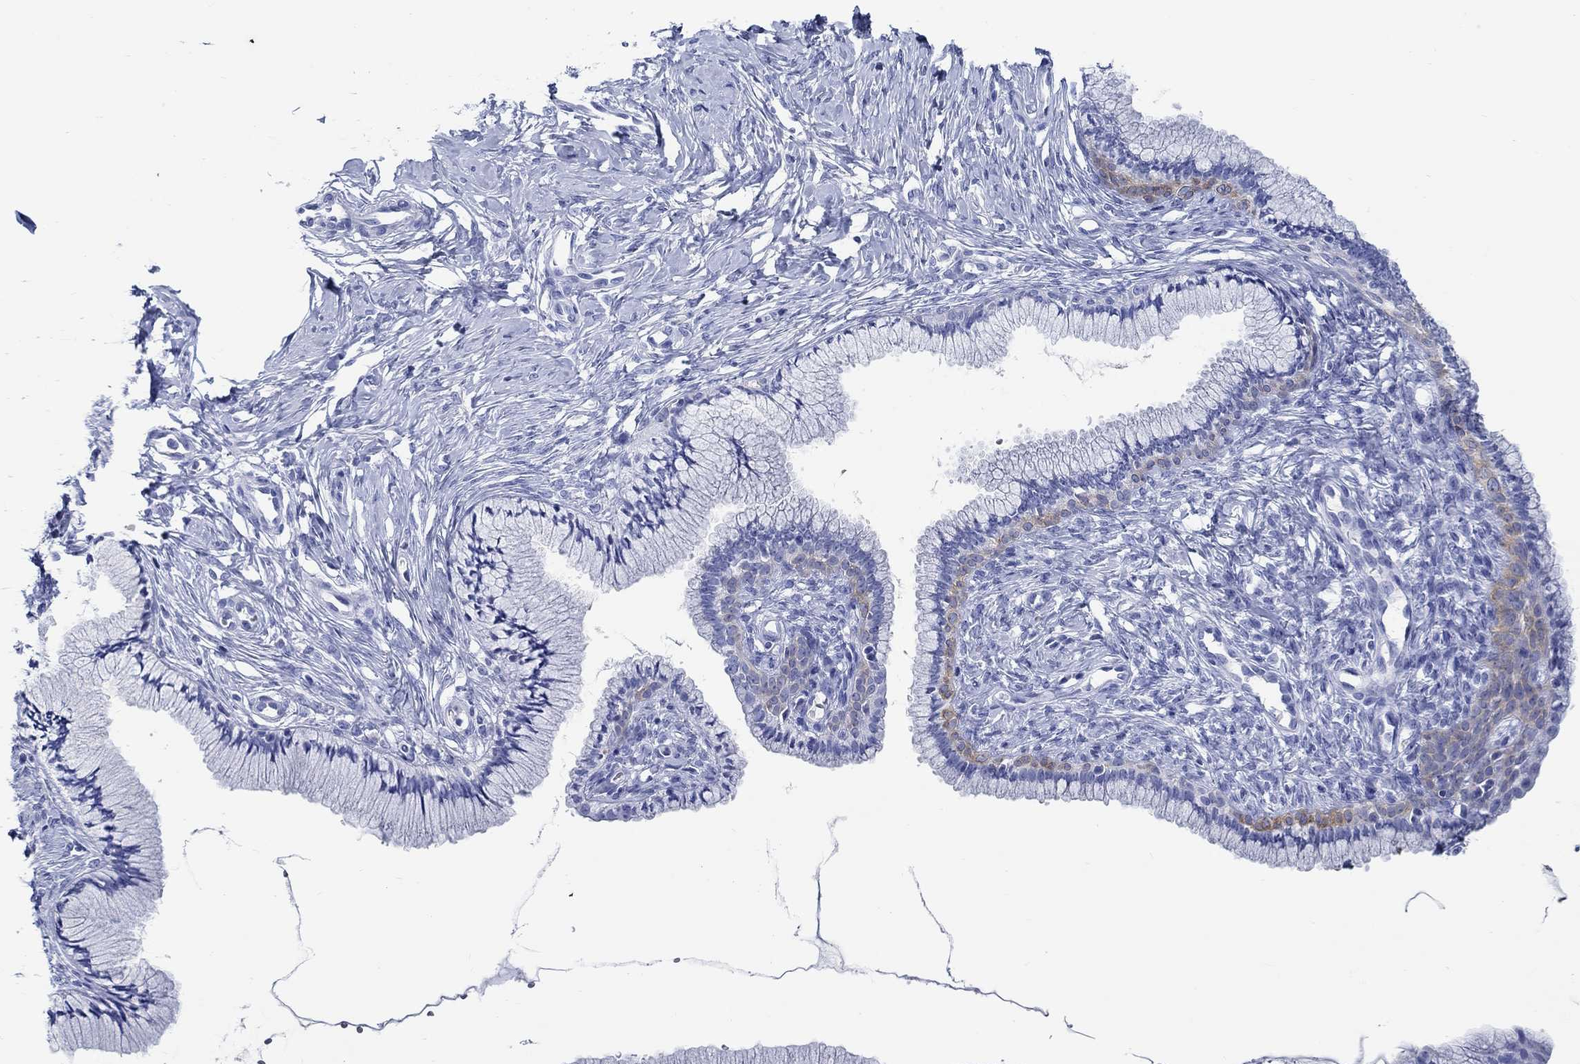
{"staining": {"intensity": "negative", "quantity": "none", "location": "none"}, "tissue": "cervix", "cell_type": "Glandular cells", "image_type": "normal", "snomed": [{"axis": "morphology", "description": "Normal tissue, NOS"}, {"axis": "topography", "description": "Cervix"}], "caption": "An immunohistochemistry histopathology image of unremarkable cervix is shown. There is no staining in glandular cells of cervix. (DAB (3,3'-diaminobenzidine) IHC visualized using brightfield microscopy, high magnification).", "gene": "FBXO2", "patient": {"sex": "female", "age": 37}}